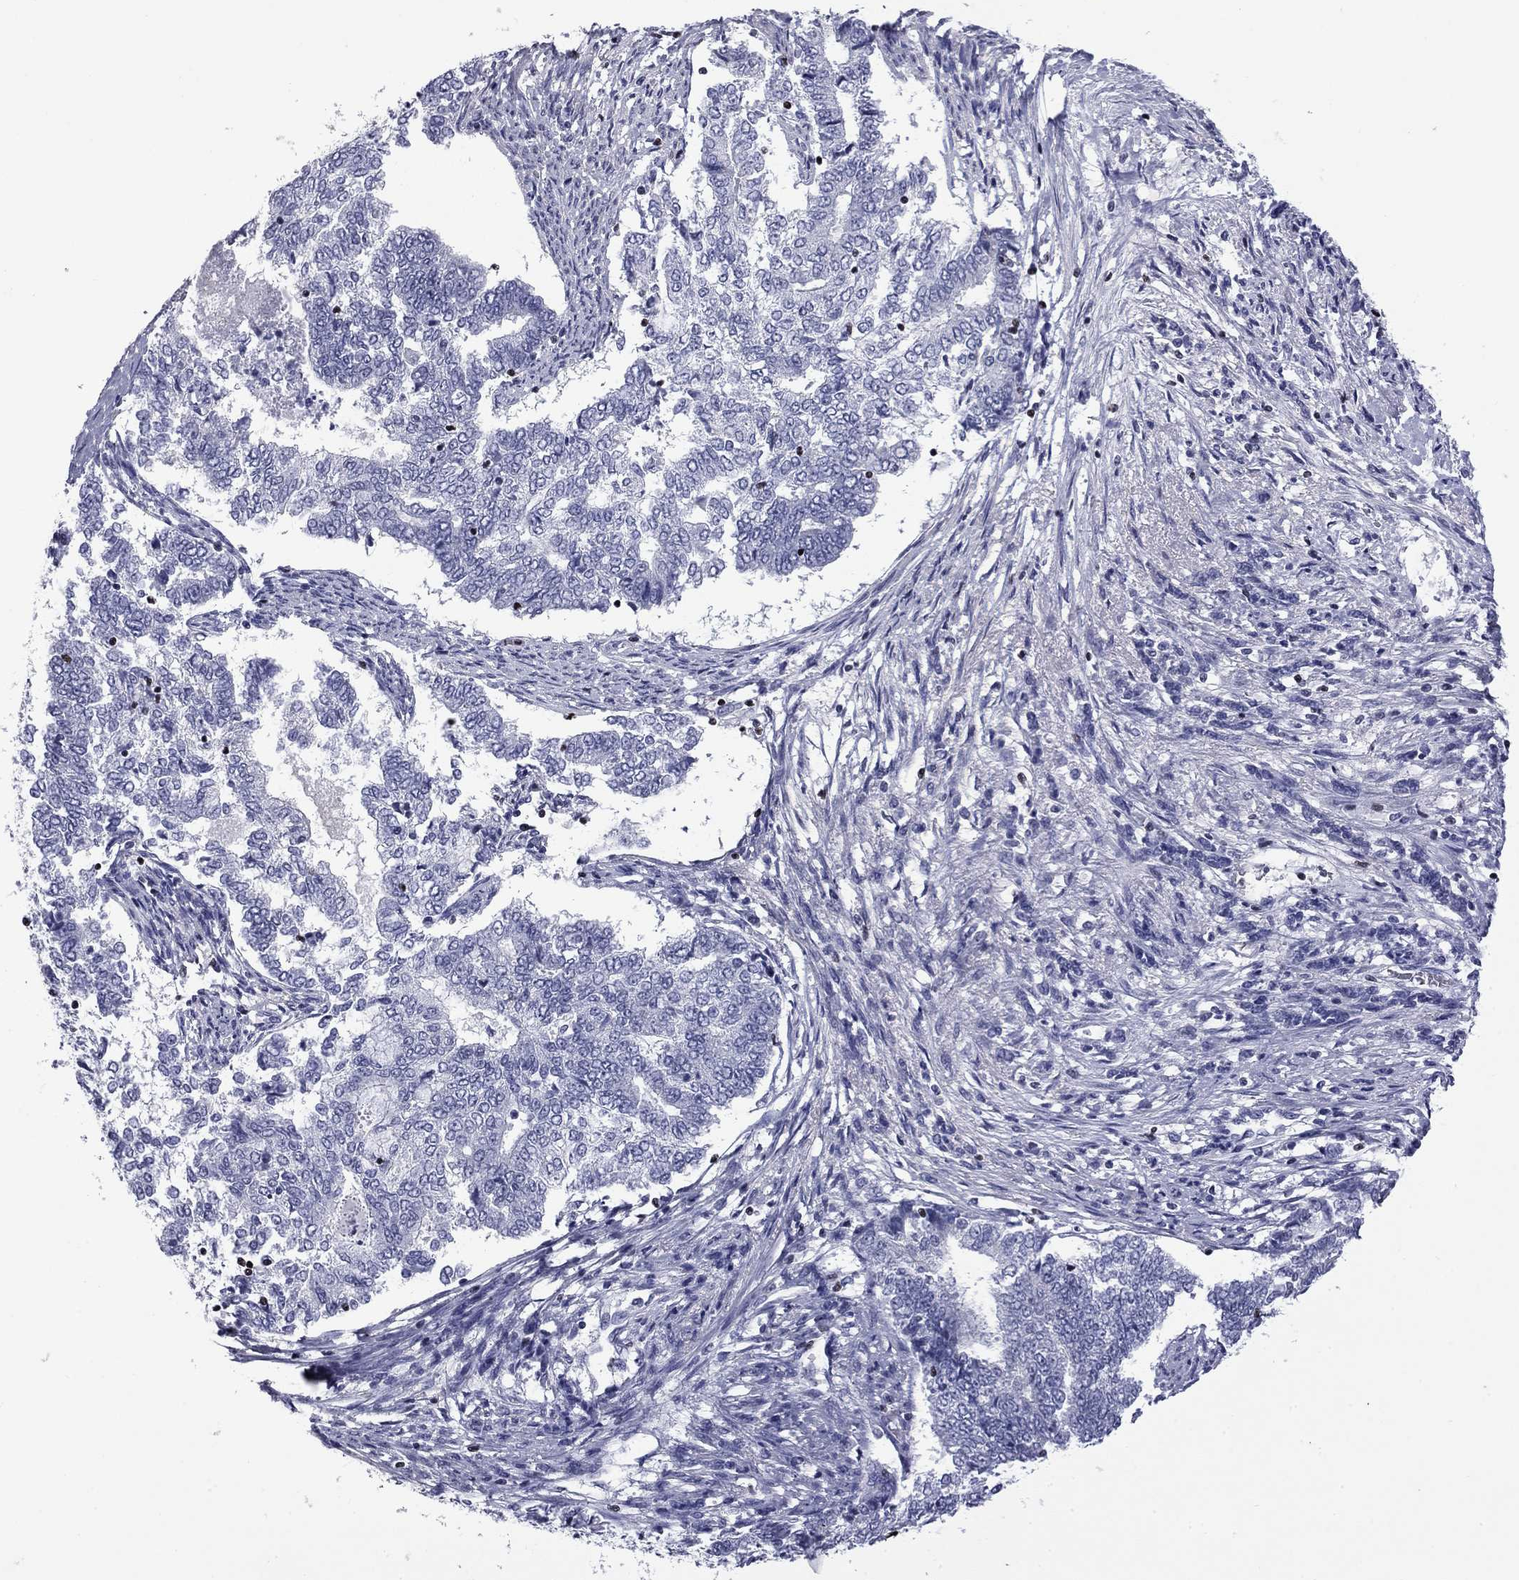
{"staining": {"intensity": "negative", "quantity": "none", "location": "none"}, "tissue": "endometrial cancer", "cell_type": "Tumor cells", "image_type": "cancer", "snomed": [{"axis": "morphology", "description": "Adenocarcinoma, NOS"}, {"axis": "topography", "description": "Endometrium"}], "caption": "Protein analysis of endometrial cancer (adenocarcinoma) demonstrates no significant staining in tumor cells.", "gene": "IKZF3", "patient": {"sex": "female", "age": 65}}